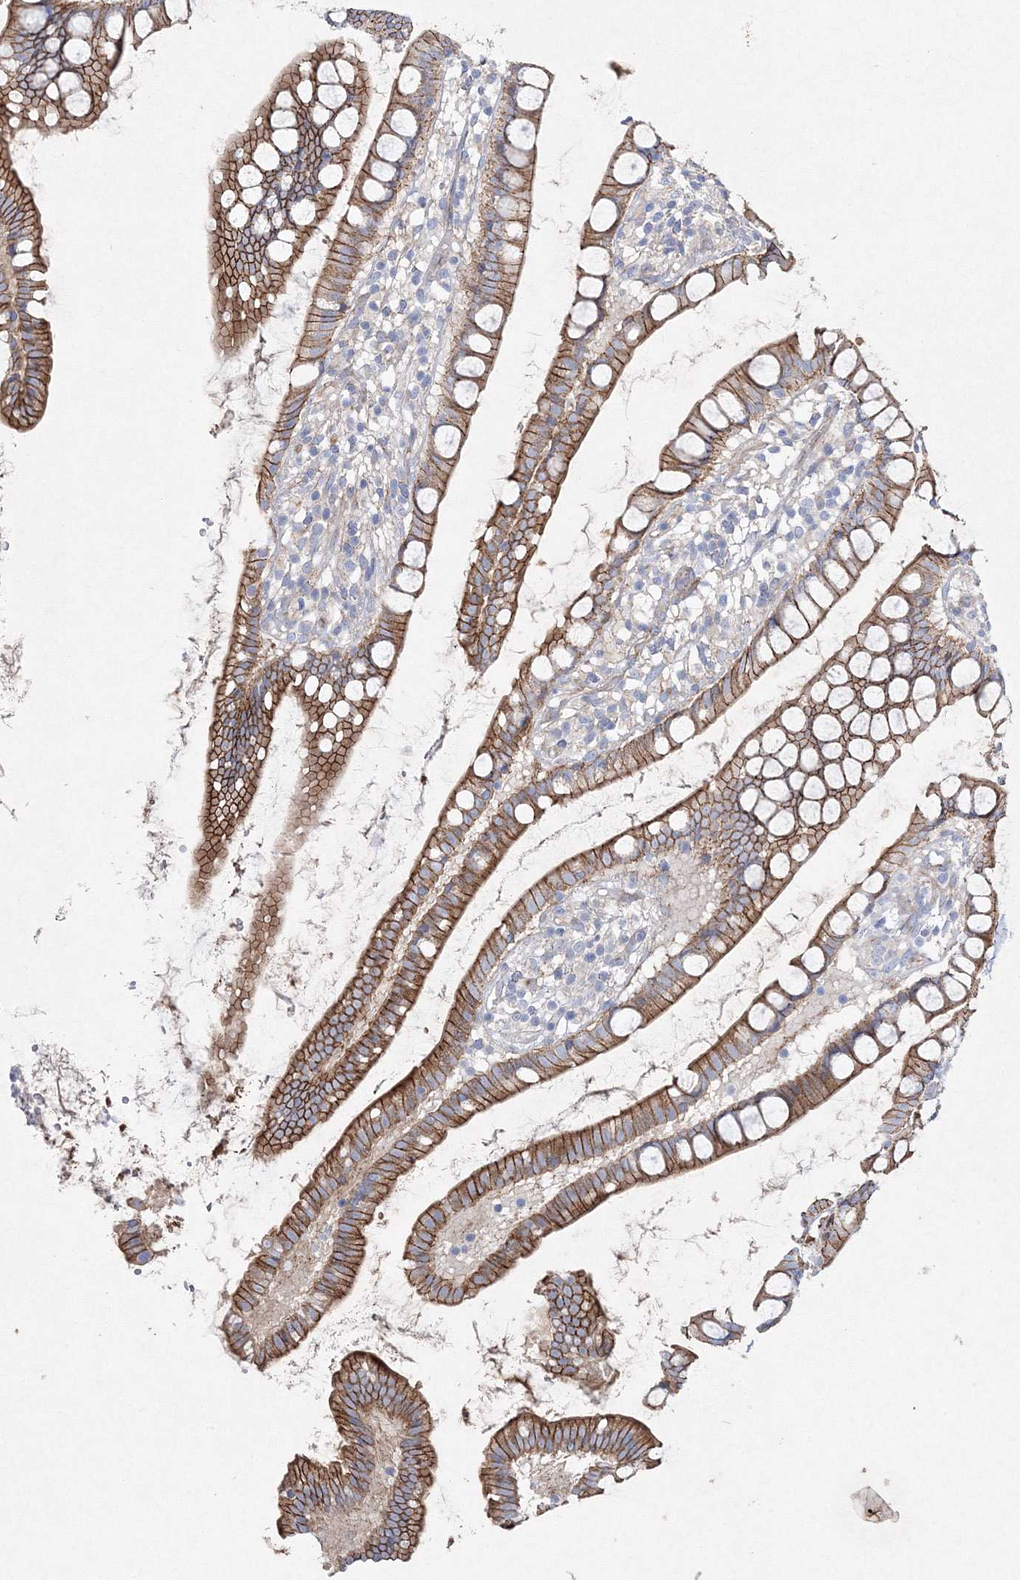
{"staining": {"intensity": "moderate", "quantity": ">75%", "location": "cytoplasmic/membranous"}, "tissue": "small intestine", "cell_type": "Glandular cells", "image_type": "normal", "snomed": [{"axis": "morphology", "description": "Normal tissue, NOS"}, {"axis": "topography", "description": "Small intestine"}], "caption": "Human small intestine stained with a brown dye exhibits moderate cytoplasmic/membranous positive expression in about >75% of glandular cells.", "gene": "NAA40", "patient": {"sex": "female", "age": 84}}